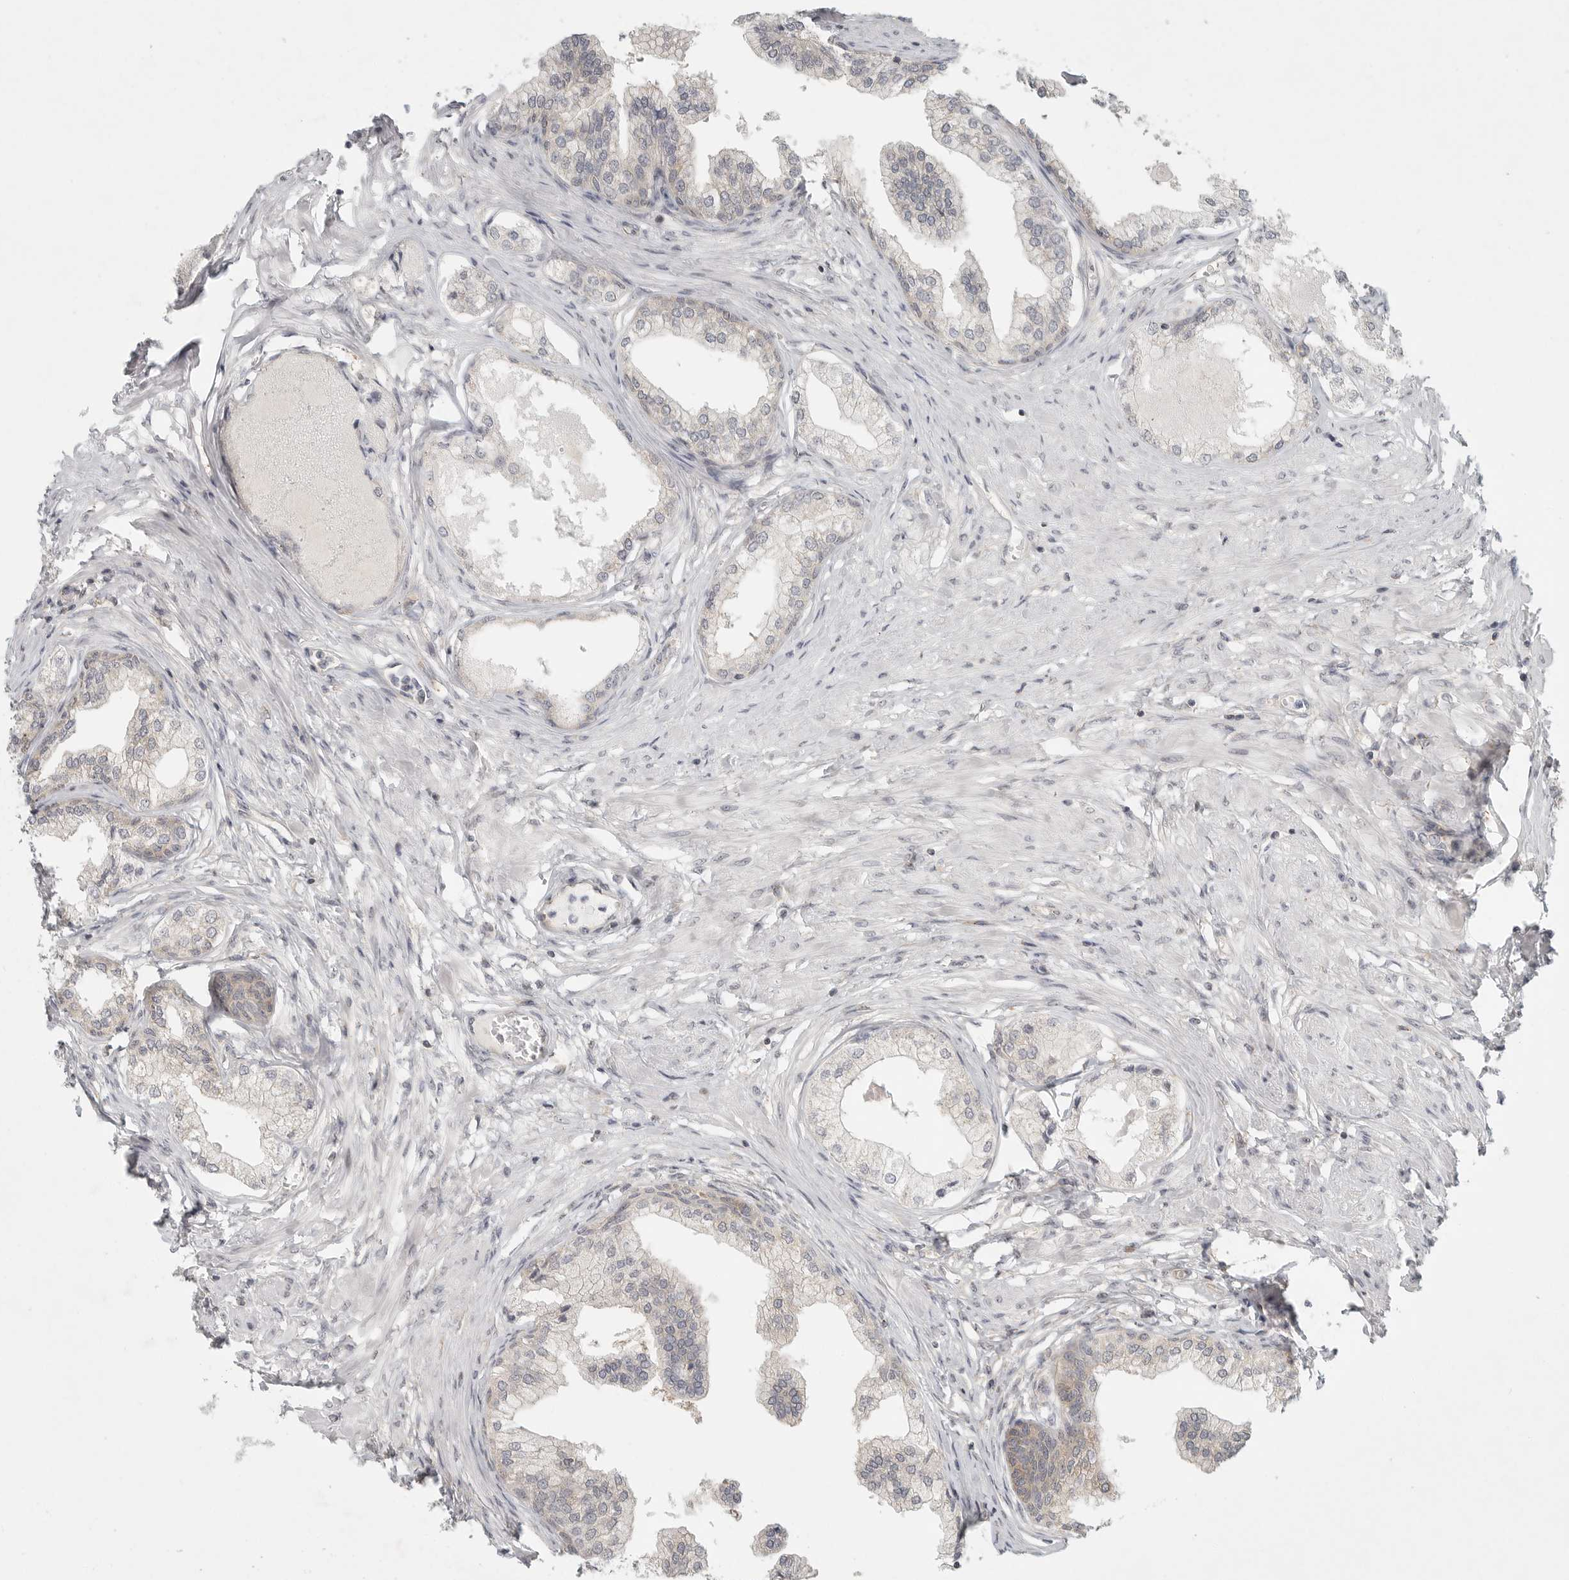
{"staining": {"intensity": "moderate", "quantity": "<25%", "location": "cytoplasmic/membranous"}, "tissue": "prostate", "cell_type": "Glandular cells", "image_type": "normal", "snomed": [{"axis": "morphology", "description": "Normal tissue, NOS"}, {"axis": "morphology", "description": "Urothelial carcinoma, Low grade"}, {"axis": "topography", "description": "Urinary bladder"}, {"axis": "topography", "description": "Prostate"}], "caption": "Normal prostate was stained to show a protein in brown. There is low levels of moderate cytoplasmic/membranous expression in about <25% of glandular cells.", "gene": "HDAC6", "patient": {"sex": "male", "age": 60}}